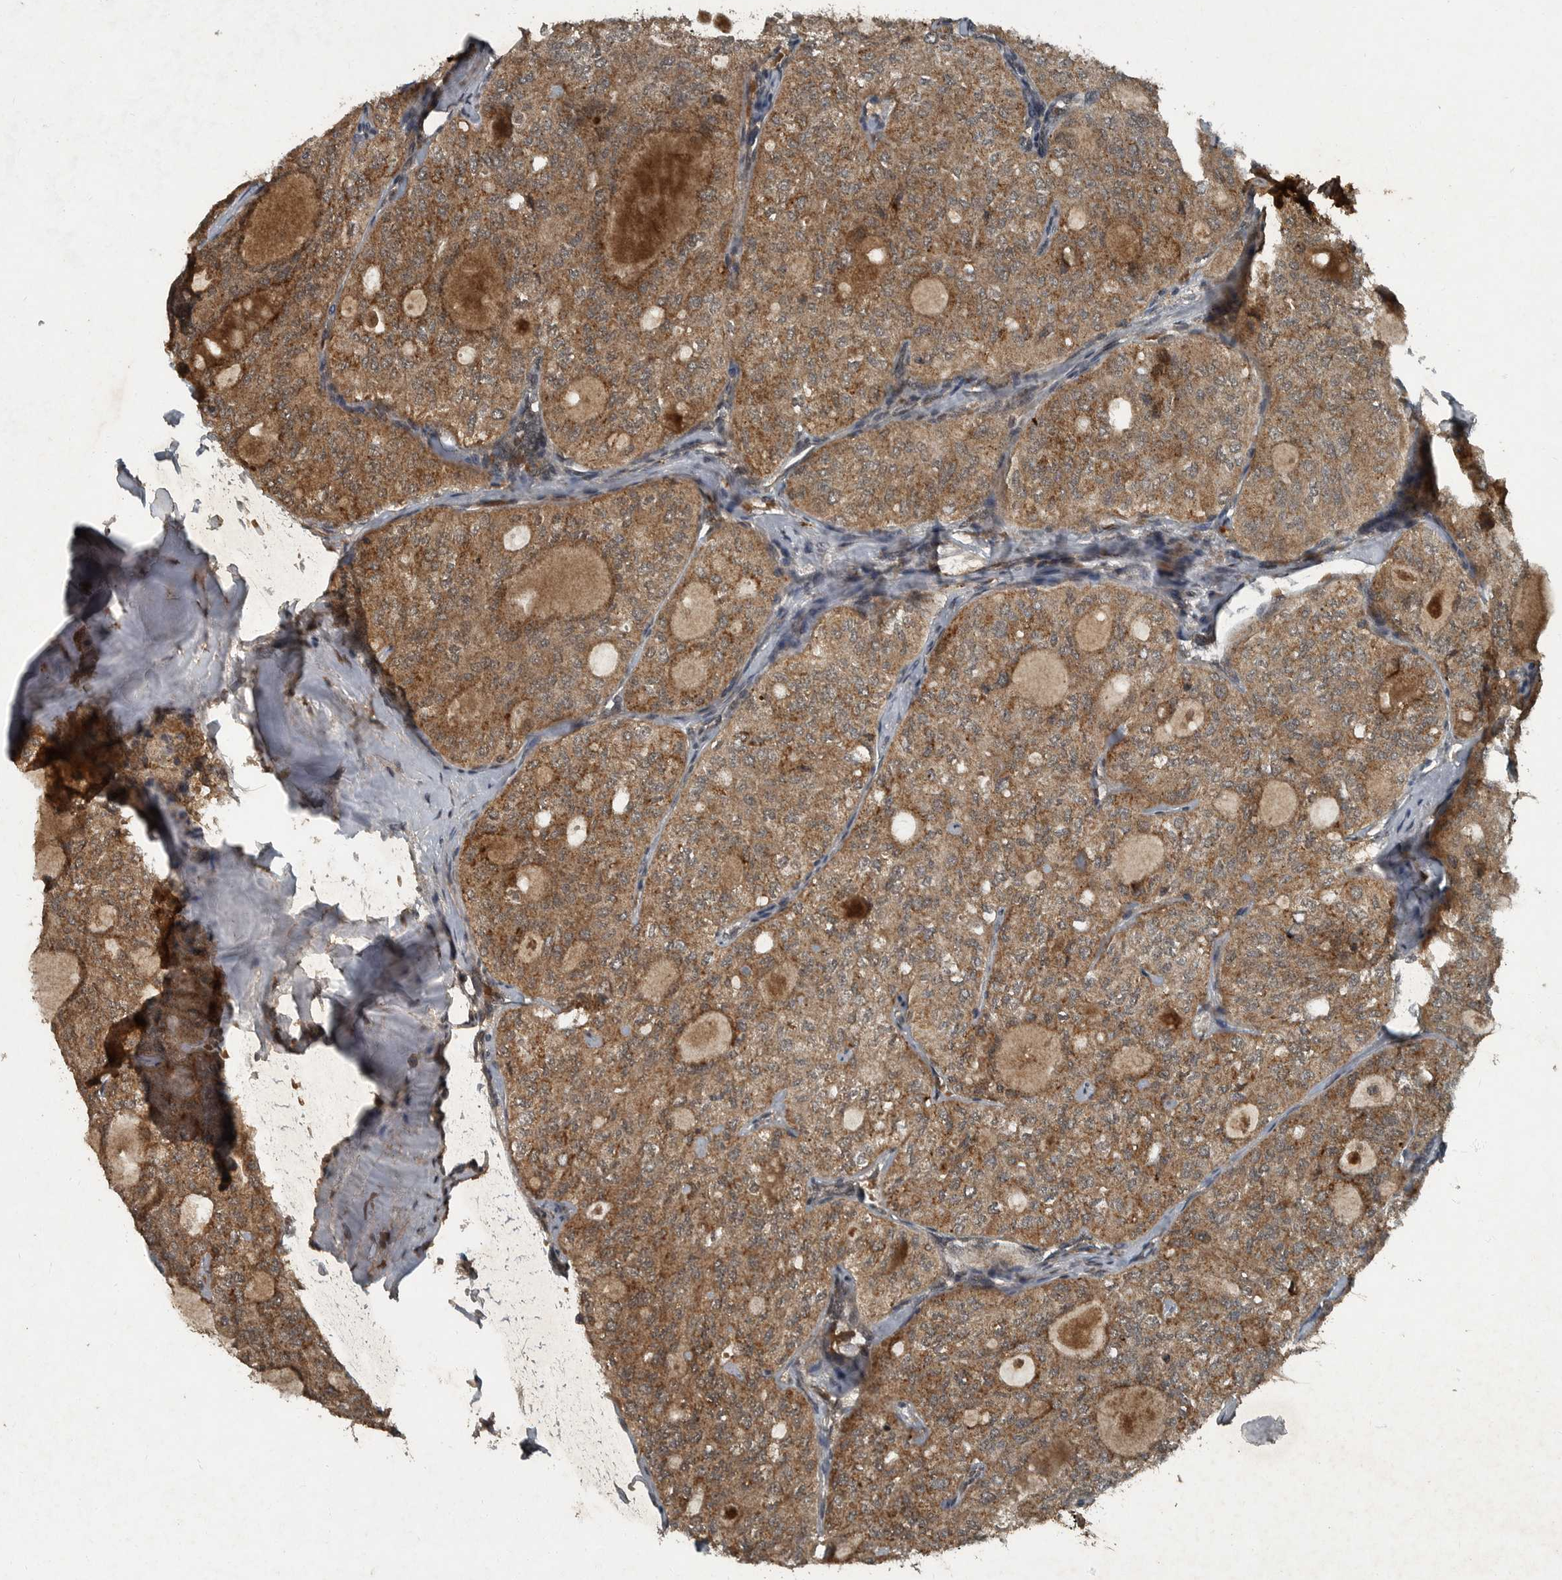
{"staining": {"intensity": "moderate", "quantity": ">75%", "location": "cytoplasmic/membranous"}, "tissue": "thyroid cancer", "cell_type": "Tumor cells", "image_type": "cancer", "snomed": [{"axis": "morphology", "description": "Follicular adenoma carcinoma, NOS"}, {"axis": "topography", "description": "Thyroid gland"}], "caption": "Tumor cells reveal medium levels of moderate cytoplasmic/membranous staining in about >75% of cells in human thyroid follicular adenoma carcinoma.", "gene": "FOXO1", "patient": {"sex": "male", "age": 75}}